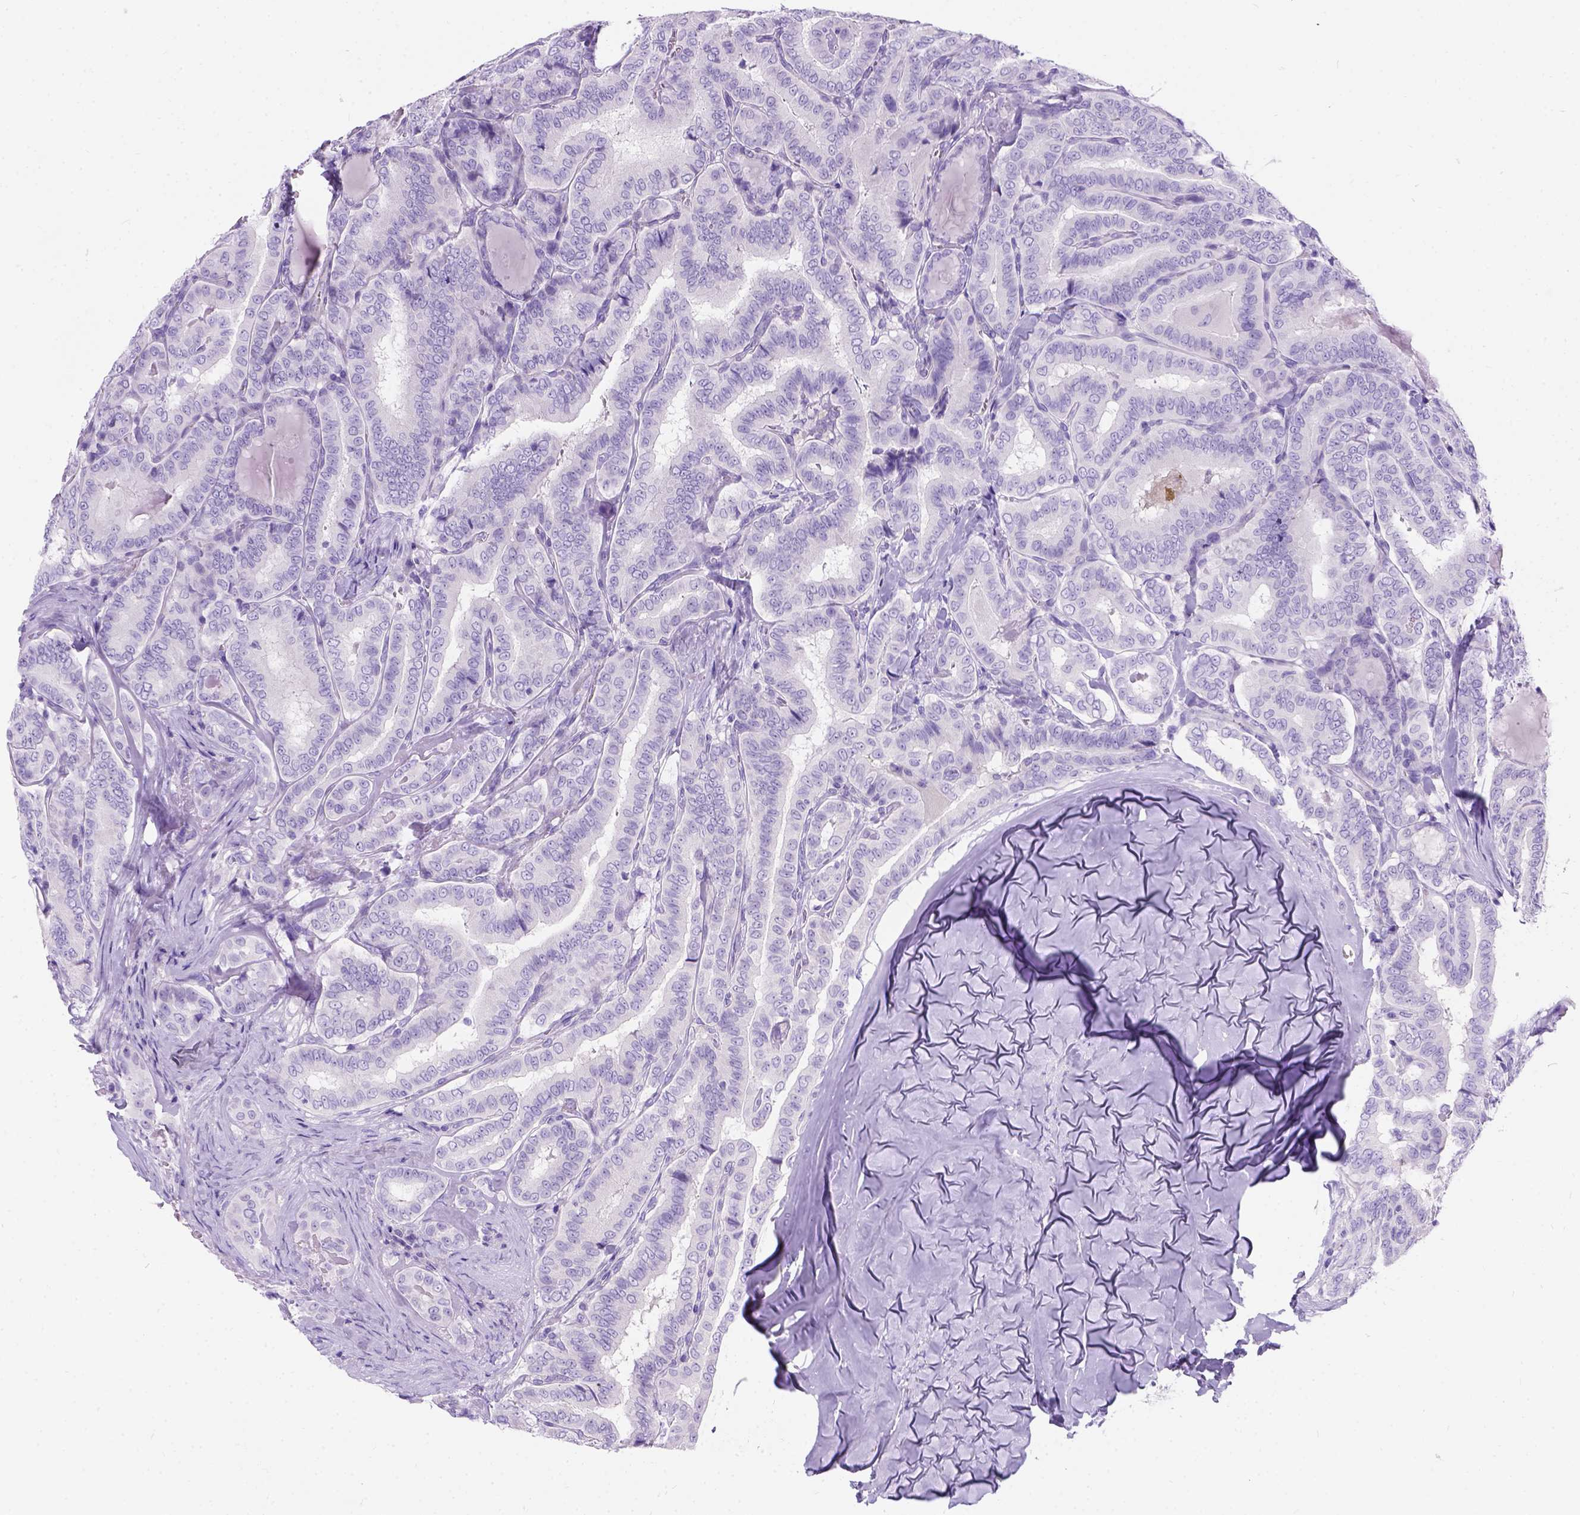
{"staining": {"intensity": "negative", "quantity": "none", "location": "none"}, "tissue": "thyroid cancer", "cell_type": "Tumor cells", "image_type": "cancer", "snomed": [{"axis": "morphology", "description": "Papillary adenocarcinoma, NOS"}, {"axis": "morphology", "description": "Papillary adenoma metastatic"}, {"axis": "topography", "description": "Thyroid gland"}], "caption": "Tumor cells show no significant protein positivity in papillary adenocarcinoma (thyroid).", "gene": "C7orf57", "patient": {"sex": "female", "age": 50}}